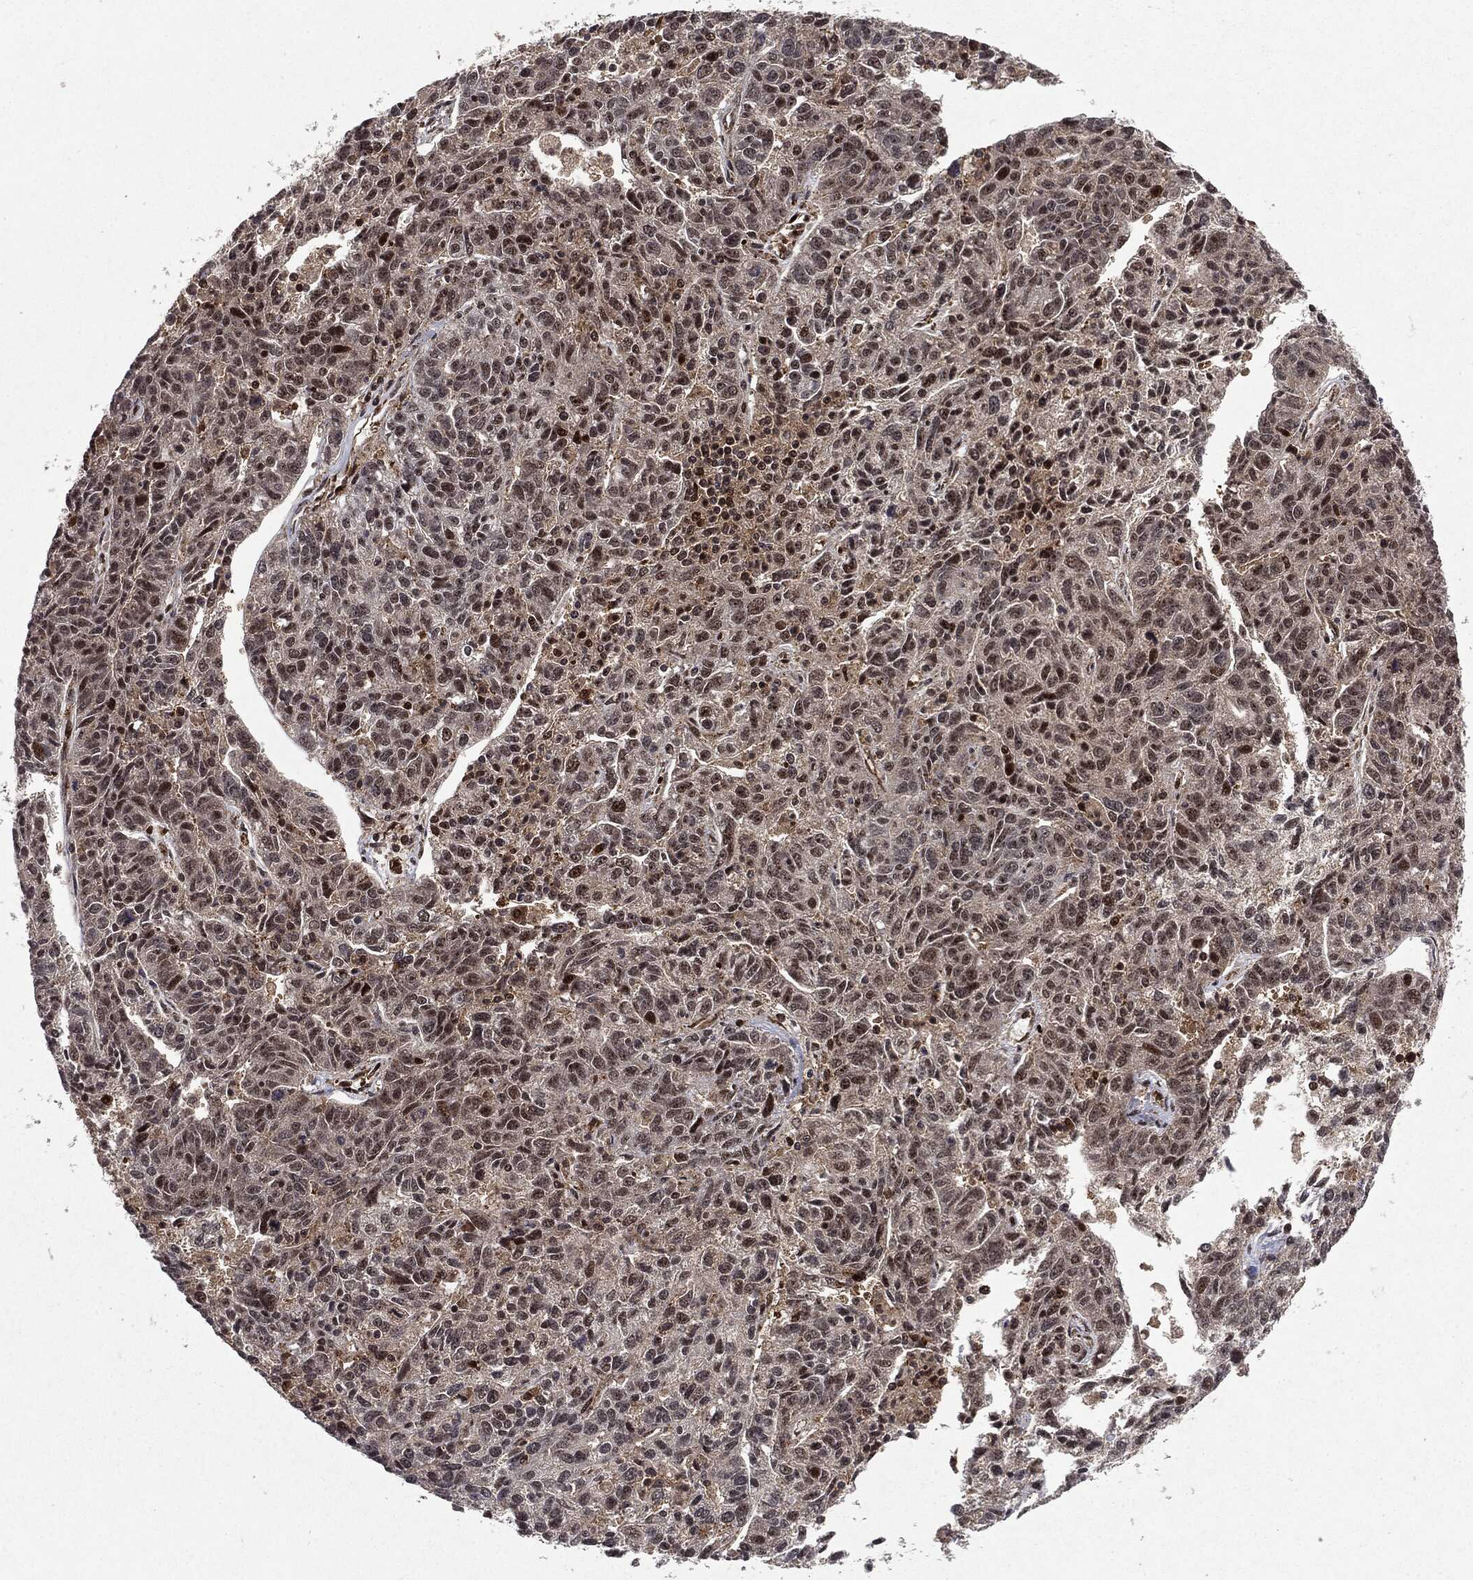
{"staining": {"intensity": "moderate", "quantity": "<25%", "location": "nuclear"}, "tissue": "ovarian cancer", "cell_type": "Tumor cells", "image_type": "cancer", "snomed": [{"axis": "morphology", "description": "Cystadenocarcinoma, serous, NOS"}, {"axis": "topography", "description": "Ovary"}], "caption": "Ovarian serous cystadenocarcinoma was stained to show a protein in brown. There is low levels of moderate nuclear positivity in approximately <25% of tumor cells.", "gene": "OTUB1", "patient": {"sex": "female", "age": 71}}